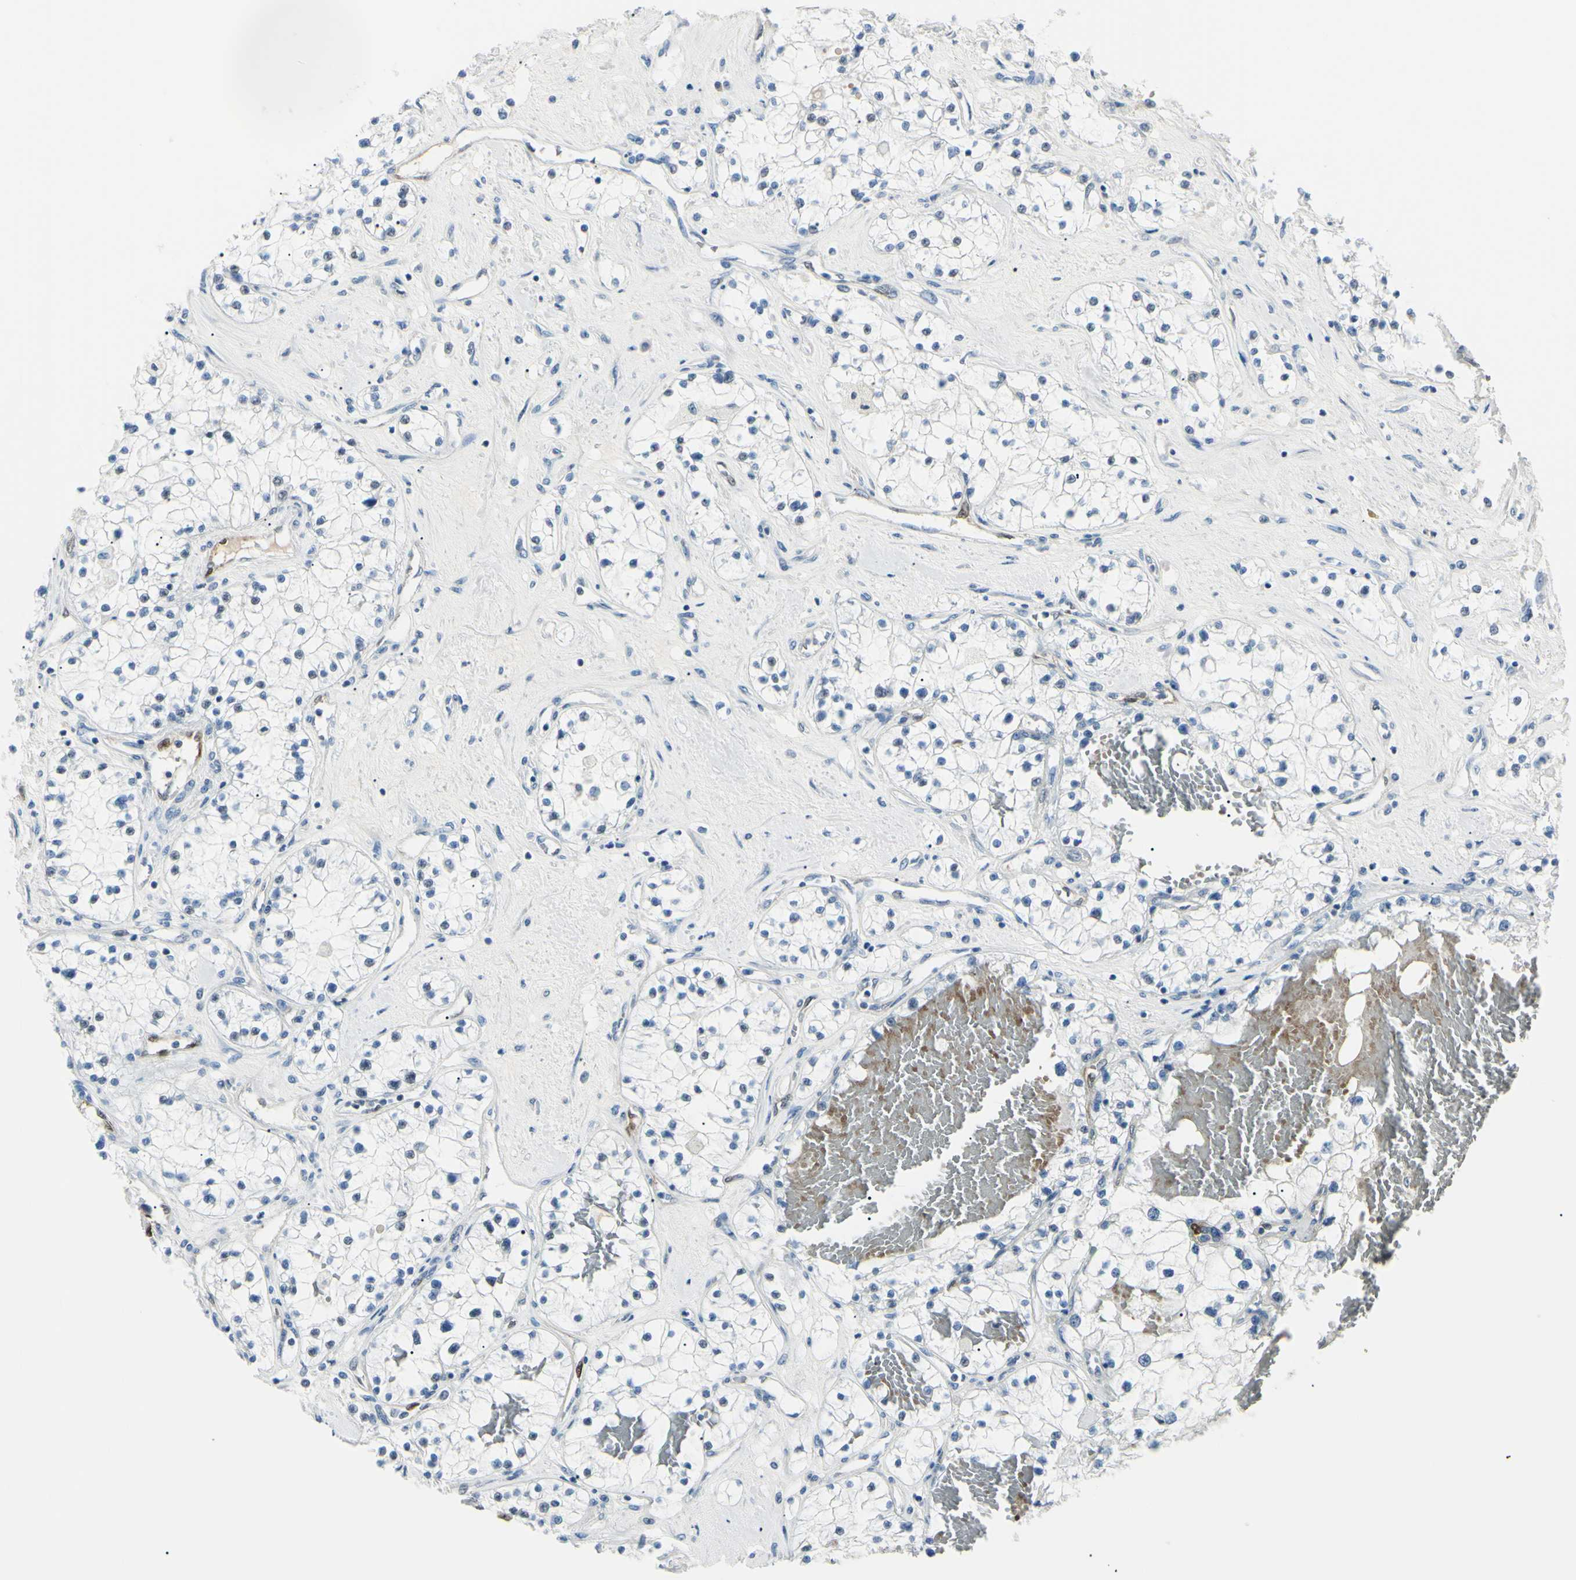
{"staining": {"intensity": "negative", "quantity": "none", "location": "none"}, "tissue": "renal cancer", "cell_type": "Tumor cells", "image_type": "cancer", "snomed": [{"axis": "morphology", "description": "Adenocarcinoma, NOS"}, {"axis": "topography", "description": "Kidney"}], "caption": "Photomicrograph shows no significant protein positivity in tumor cells of renal cancer (adenocarcinoma). The staining is performed using DAB (3,3'-diaminobenzidine) brown chromogen with nuclei counter-stained in using hematoxylin.", "gene": "CA2", "patient": {"sex": "male", "age": 68}}